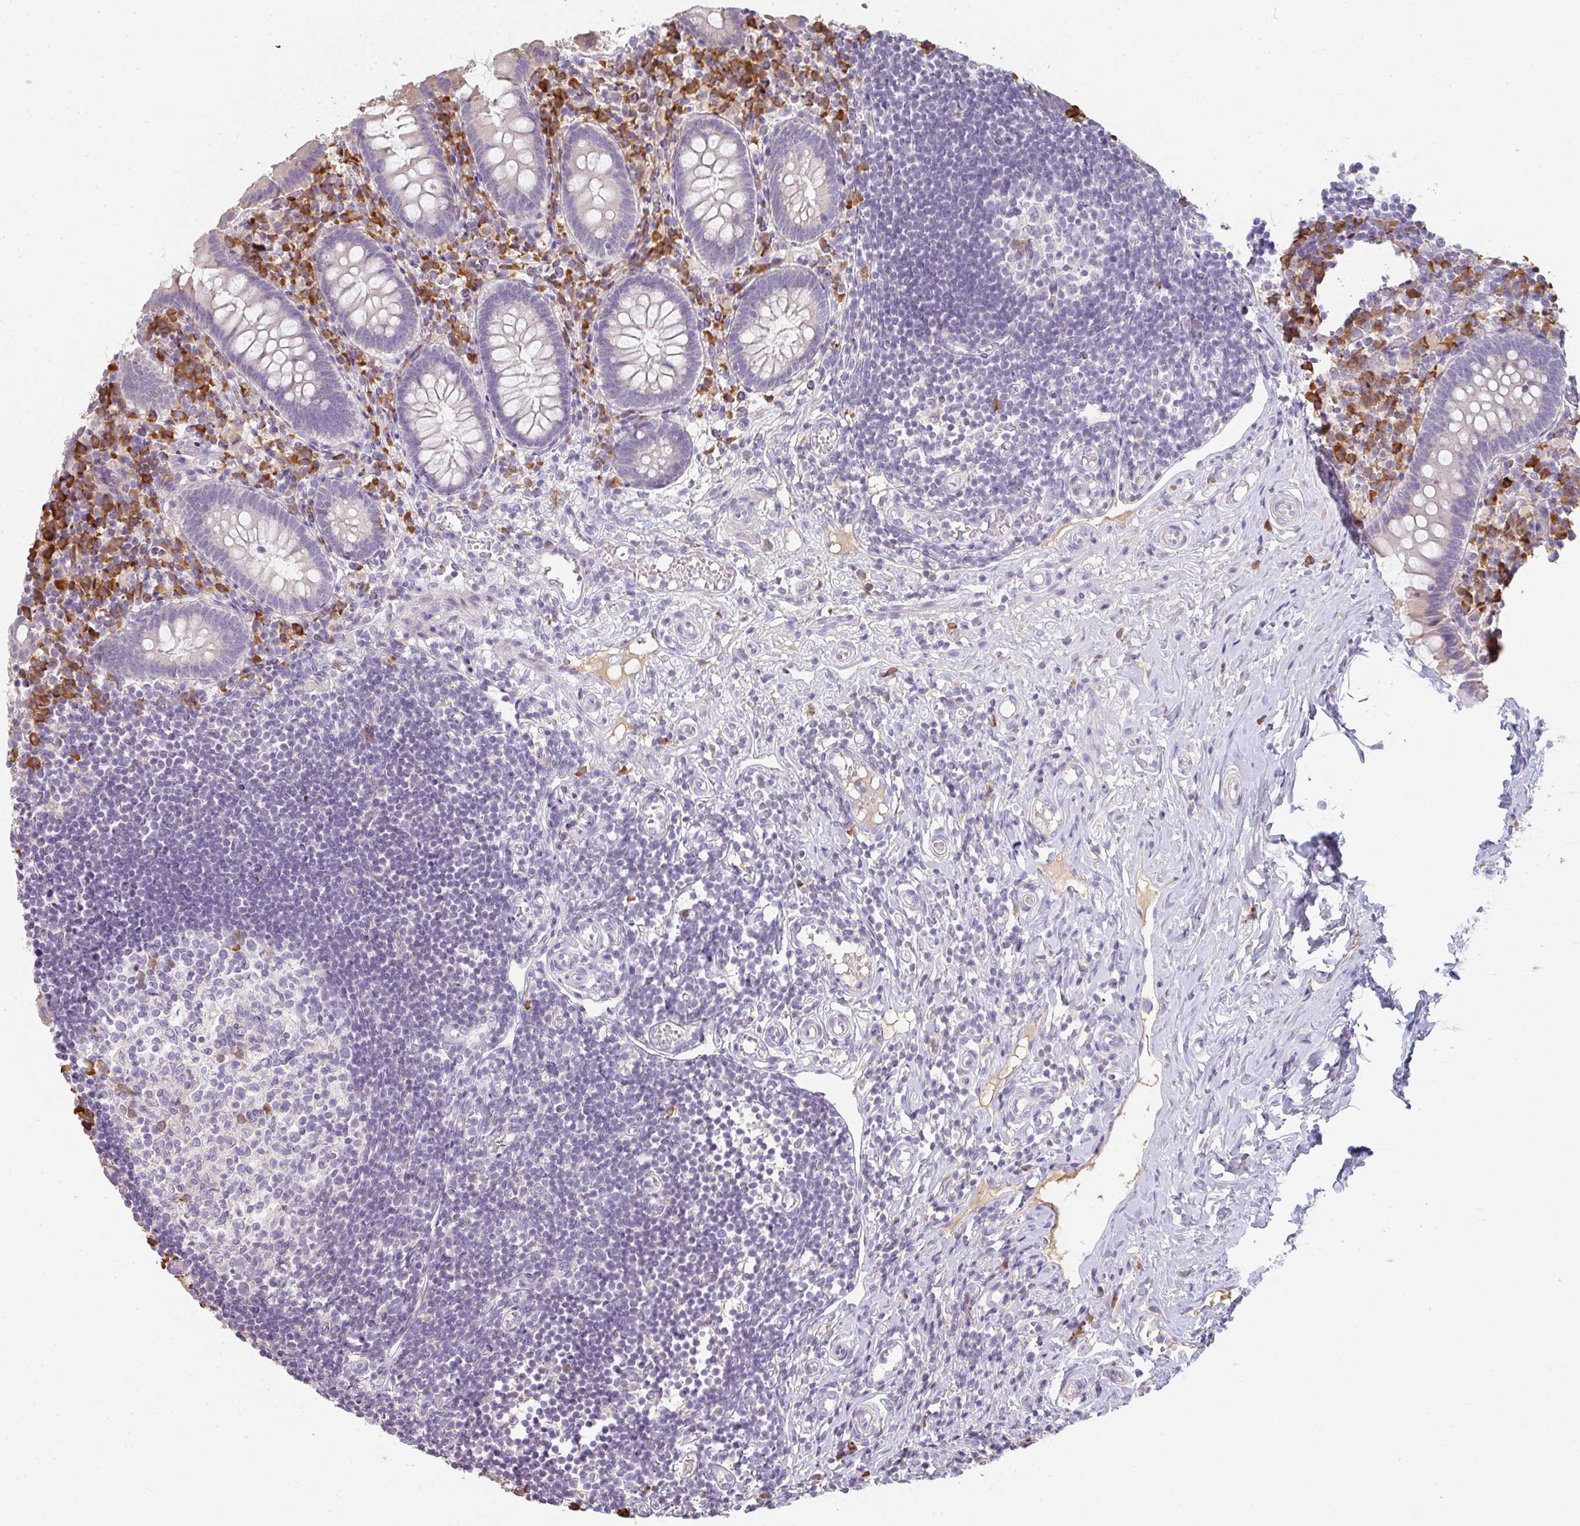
{"staining": {"intensity": "negative", "quantity": "none", "location": "none"}, "tissue": "appendix", "cell_type": "Glandular cells", "image_type": "normal", "snomed": [{"axis": "morphology", "description": "Normal tissue, NOS"}, {"axis": "topography", "description": "Appendix"}], "caption": "Immunohistochemistry (IHC) of normal appendix shows no expression in glandular cells.", "gene": "ZNF215", "patient": {"sex": "female", "age": 17}}